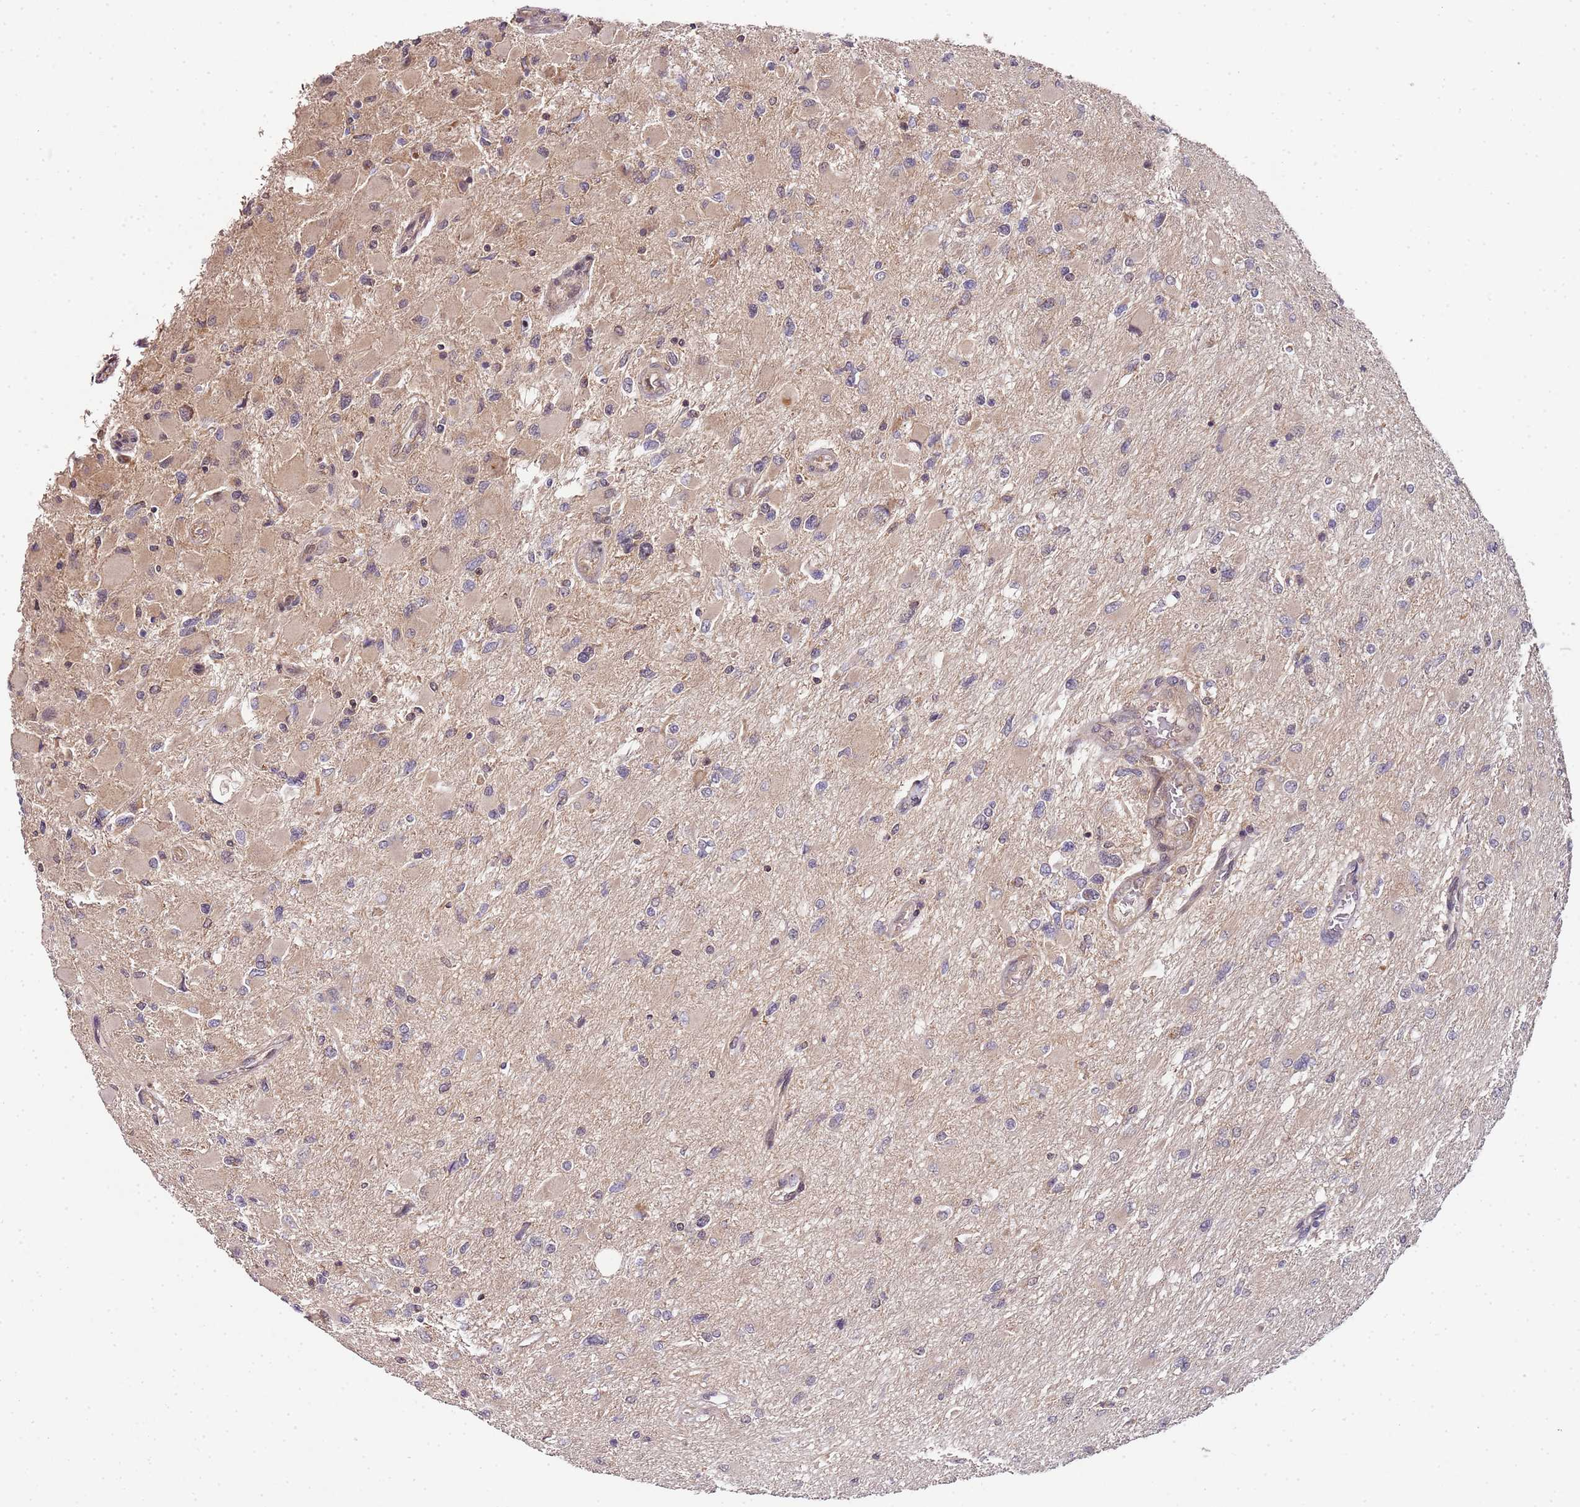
{"staining": {"intensity": "weak", "quantity": ">75%", "location": "cytoplasmic/membranous"}, "tissue": "glioma", "cell_type": "Tumor cells", "image_type": "cancer", "snomed": [{"axis": "morphology", "description": "Glioma, malignant, High grade"}, {"axis": "topography", "description": "Cerebral cortex"}], "caption": "The micrograph reveals a brown stain indicating the presence of a protein in the cytoplasmic/membranous of tumor cells in glioma. The staining is performed using DAB brown chromogen to label protein expression. The nuclei are counter-stained blue using hematoxylin.", "gene": "LIN37", "patient": {"sex": "female", "age": 36}}